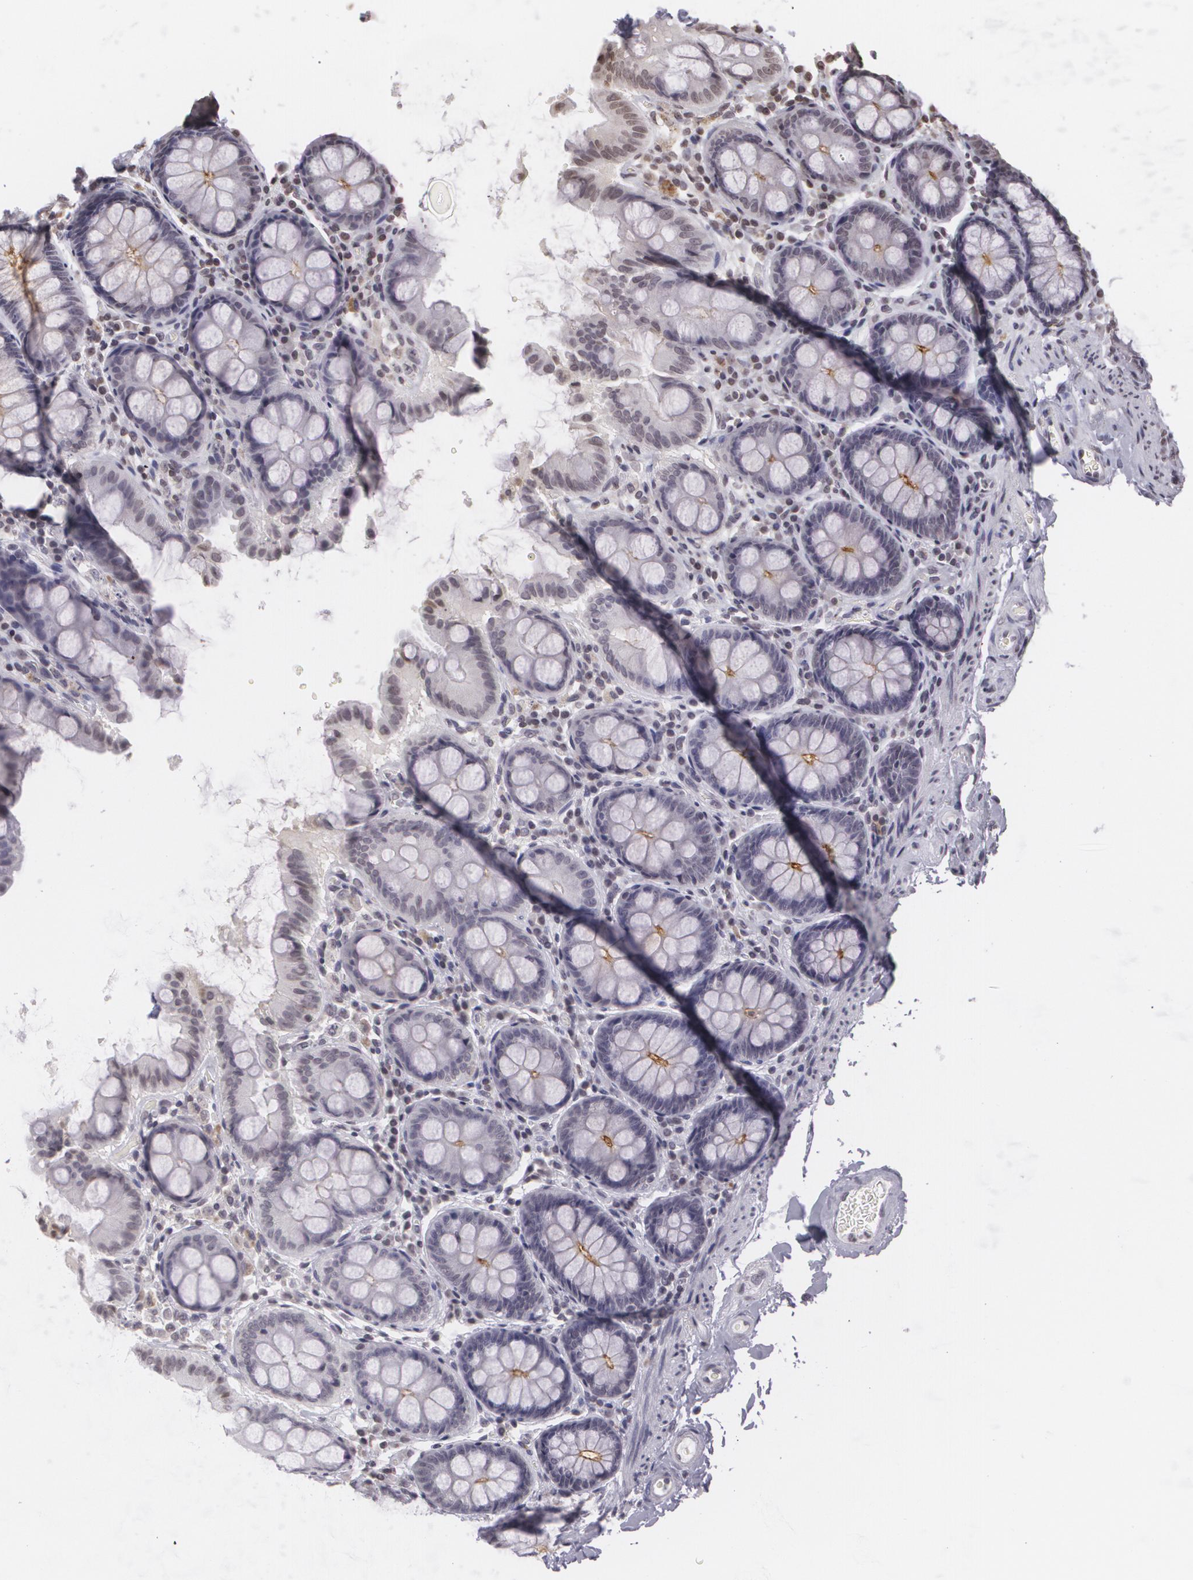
{"staining": {"intensity": "negative", "quantity": "none", "location": "none"}, "tissue": "colon", "cell_type": "Endothelial cells", "image_type": "normal", "snomed": [{"axis": "morphology", "description": "Normal tissue, NOS"}, {"axis": "topography", "description": "Colon"}], "caption": "A high-resolution photomicrograph shows IHC staining of benign colon, which displays no significant positivity in endothelial cells.", "gene": "MUC1", "patient": {"sex": "female", "age": 61}}